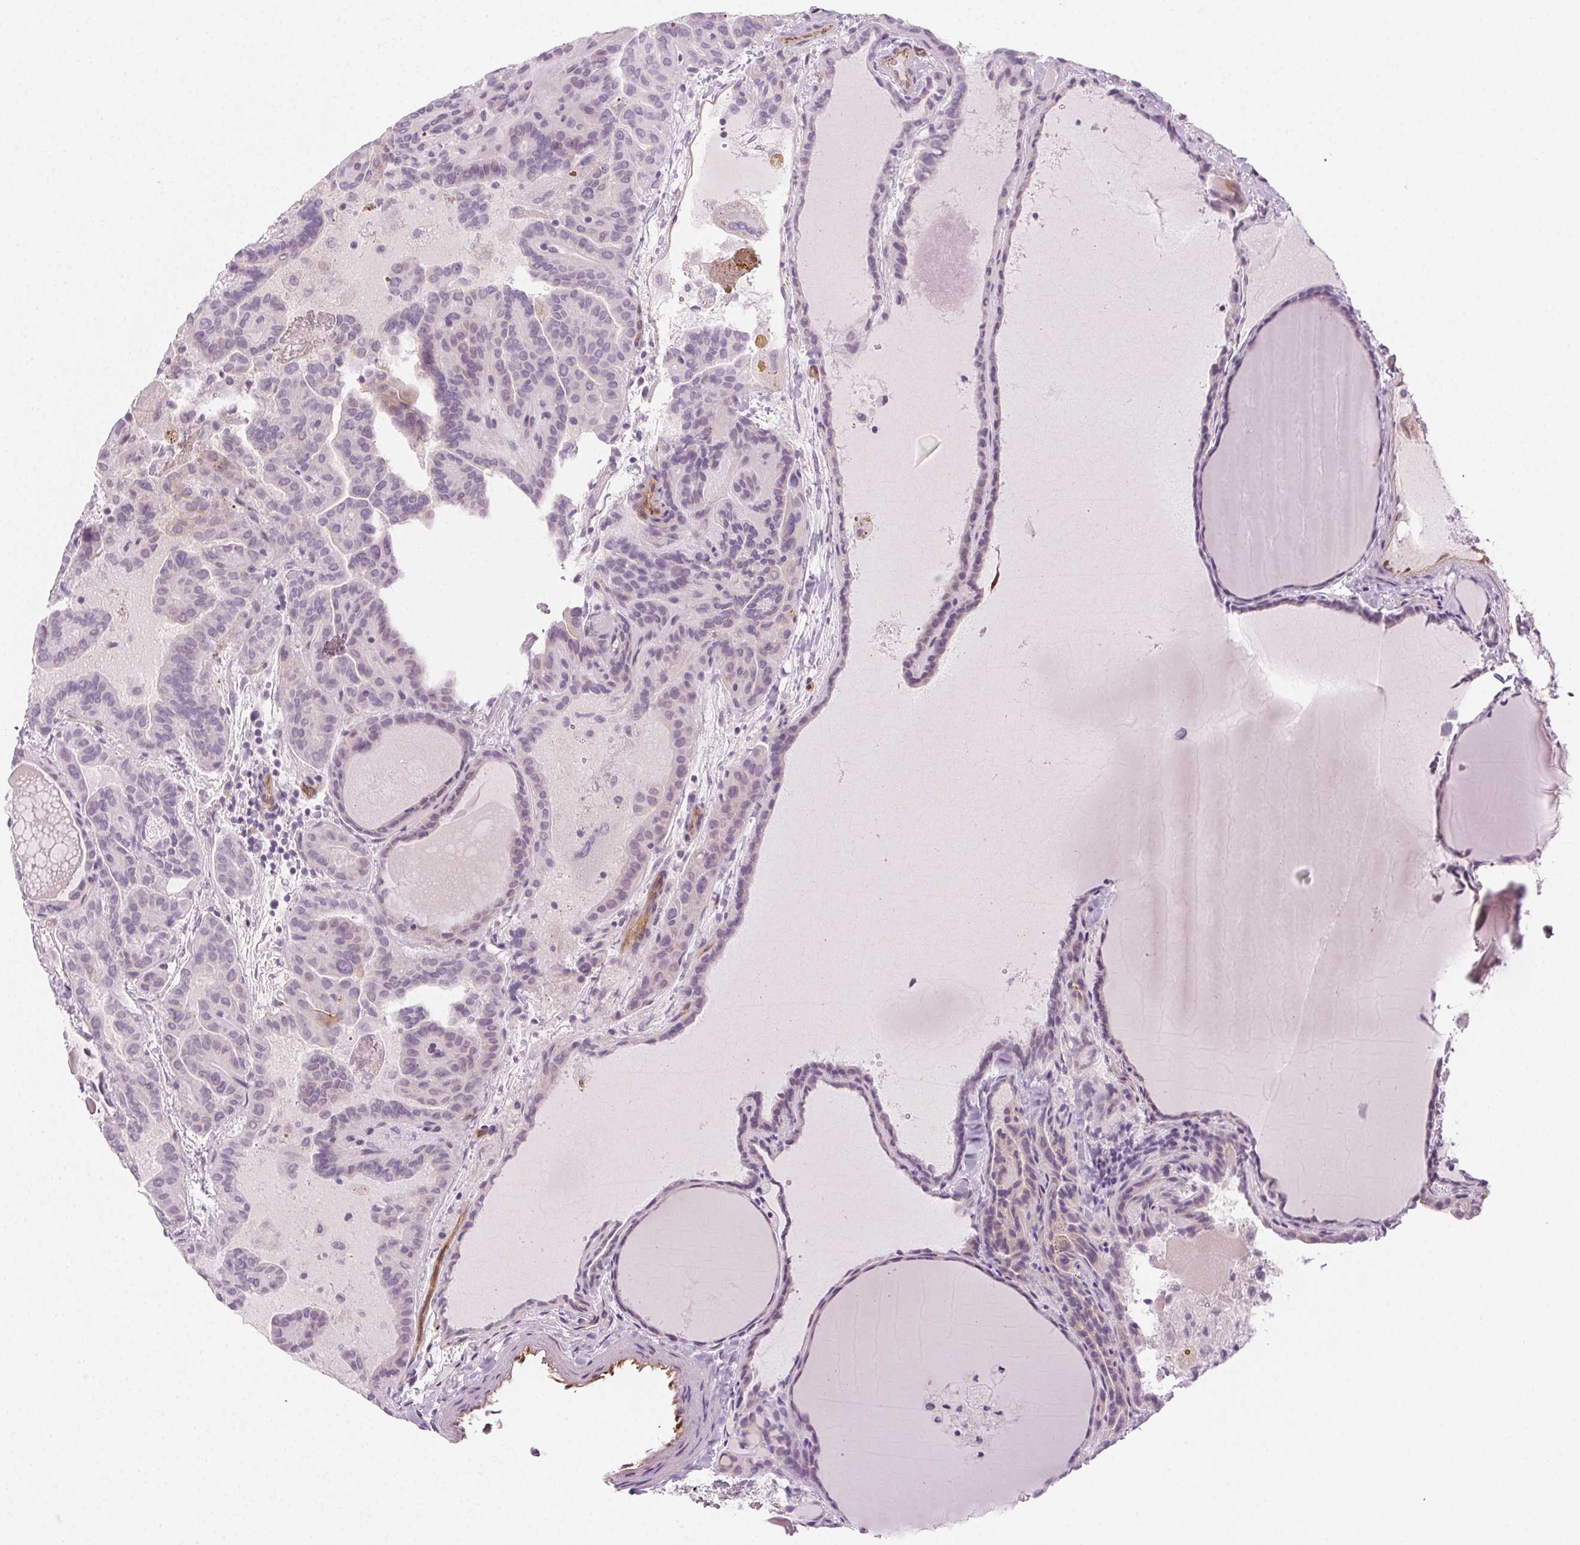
{"staining": {"intensity": "negative", "quantity": "none", "location": "none"}, "tissue": "thyroid cancer", "cell_type": "Tumor cells", "image_type": "cancer", "snomed": [{"axis": "morphology", "description": "Papillary adenocarcinoma, NOS"}, {"axis": "topography", "description": "Thyroid gland"}], "caption": "The micrograph demonstrates no significant positivity in tumor cells of thyroid cancer.", "gene": "AIF1L", "patient": {"sex": "female", "age": 46}}